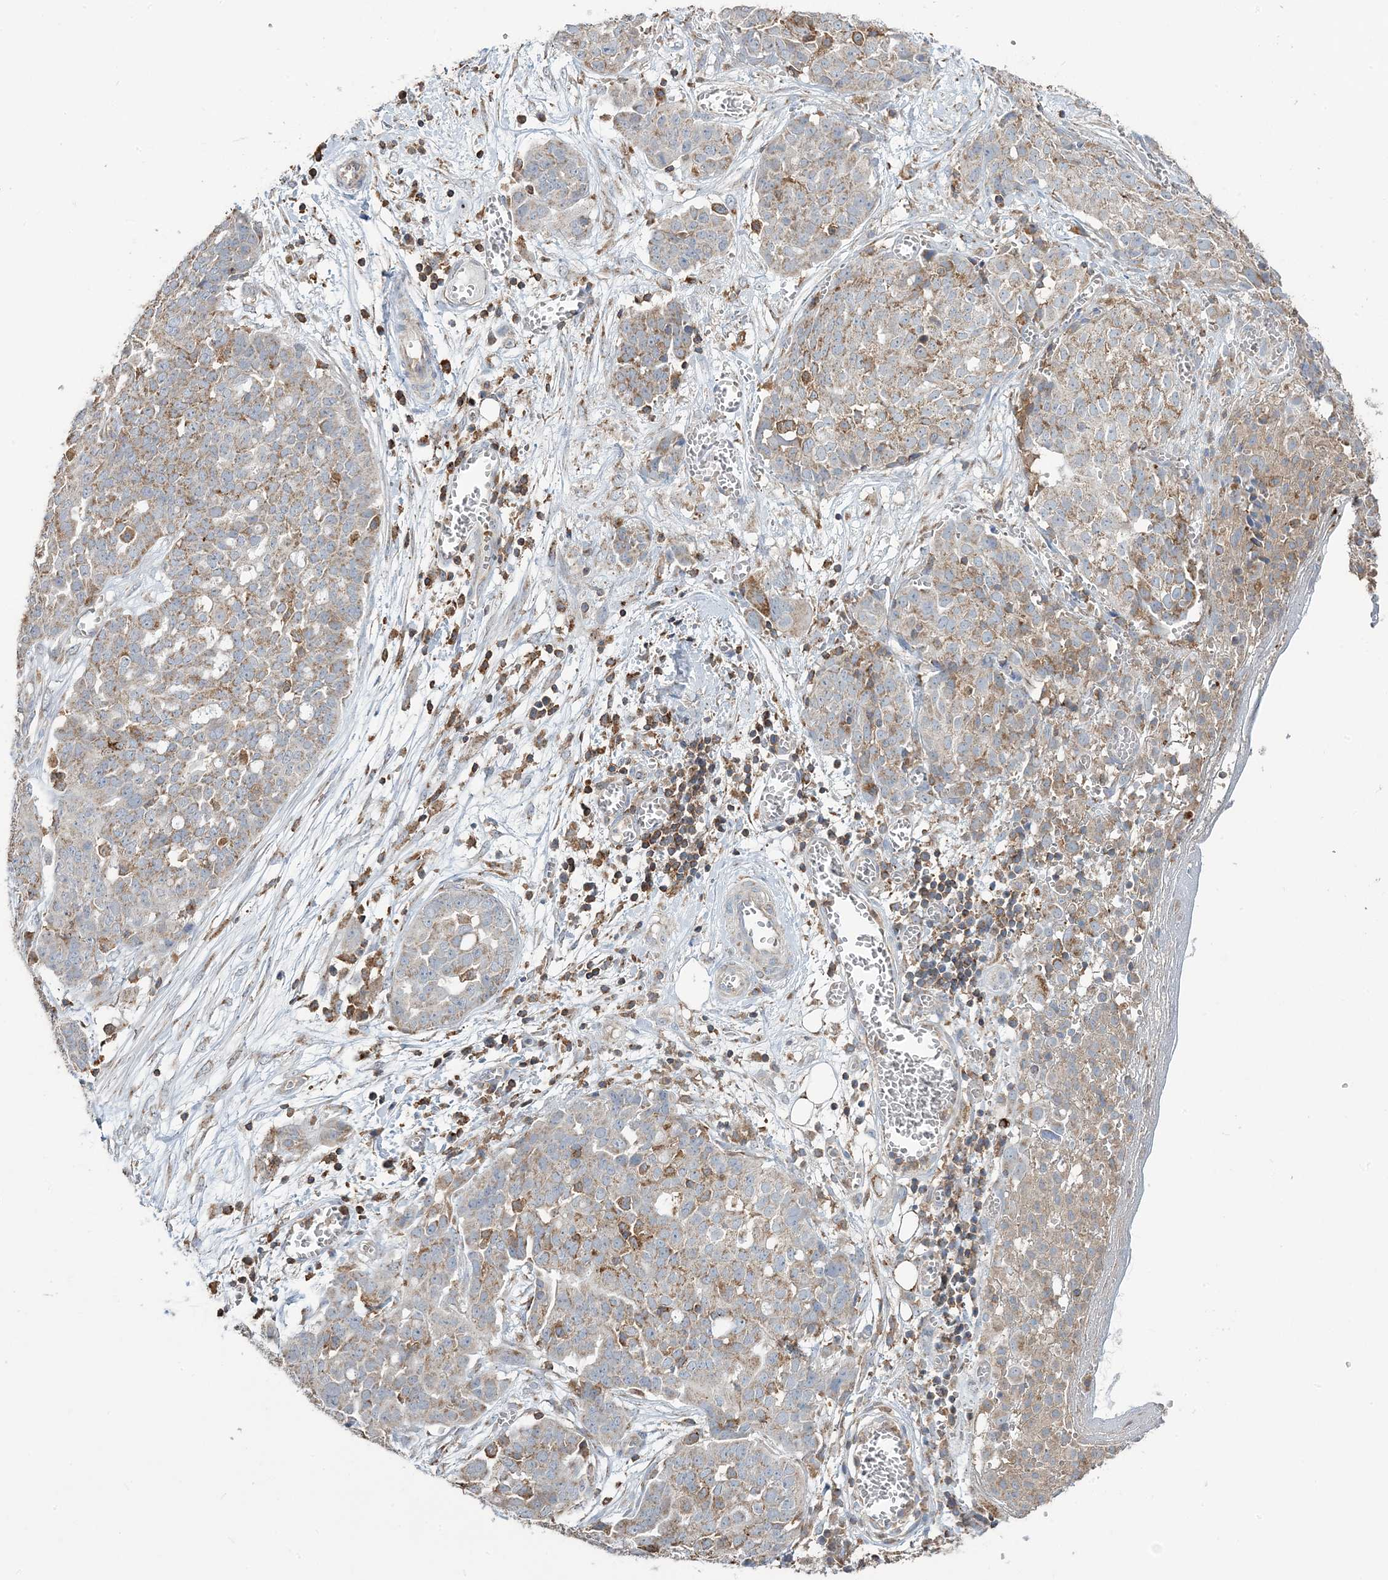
{"staining": {"intensity": "weak", "quantity": "25%-75%", "location": "cytoplasmic/membranous"}, "tissue": "ovarian cancer", "cell_type": "Tumor cells", "image_type": "cancer", "snomed": [{"axis": "morphology", "description": "Cystadenocarcinoma, serous, NOS"}, {"axis": "topography", "description": "Soft tissue"}, {"axis": "topography", "description": "Ovary"}], "caption": "Weak cytoplasmic/membranous protein staining is identified in approximately 25%-75% of tumor cells in ovarian serous cystadenocarcinoma.", "gene": "TMLHE", "patient": {"sex": "female", "age": 57}}